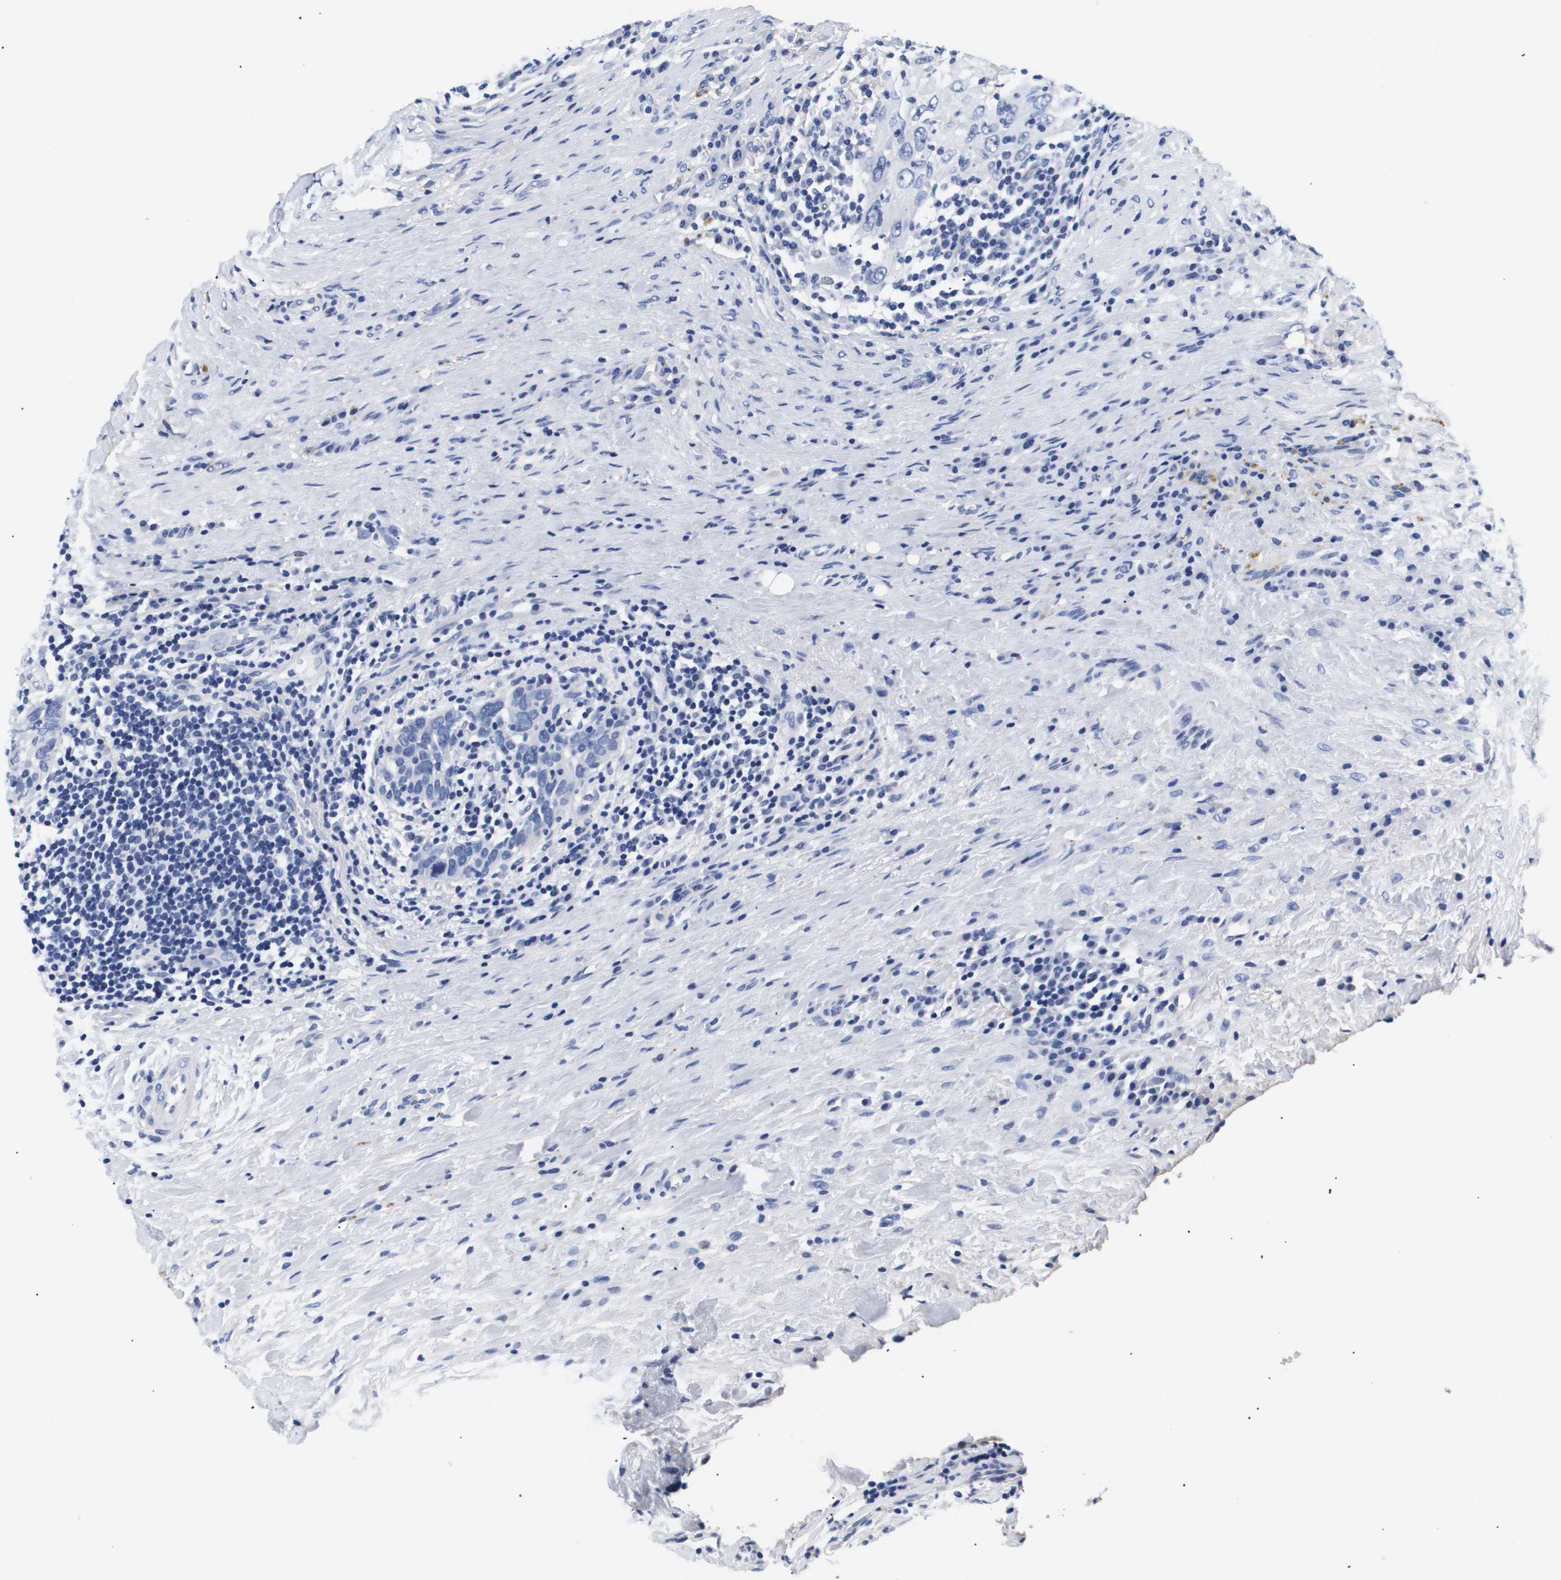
{"staining": {"intensity": "negative", "quantity": "none", "location": "none"}, "tissue": "breast cancer", "cell_type": "Tumor cells", "image_type": "cancer", "snomed": [{"axis": "morphology", "description": "Duct carcinoma"}, {"axis": "topography", "description": "Breast"}], "caption": "A high-resolution micrograph shows immunohistochemistry staining of invasive ductal carcinoma (breast), which demonstrates no significant expression in tumor cells.", "gene": "ATP6V0A4", "patient": {"sex": "female", "age": 37}}